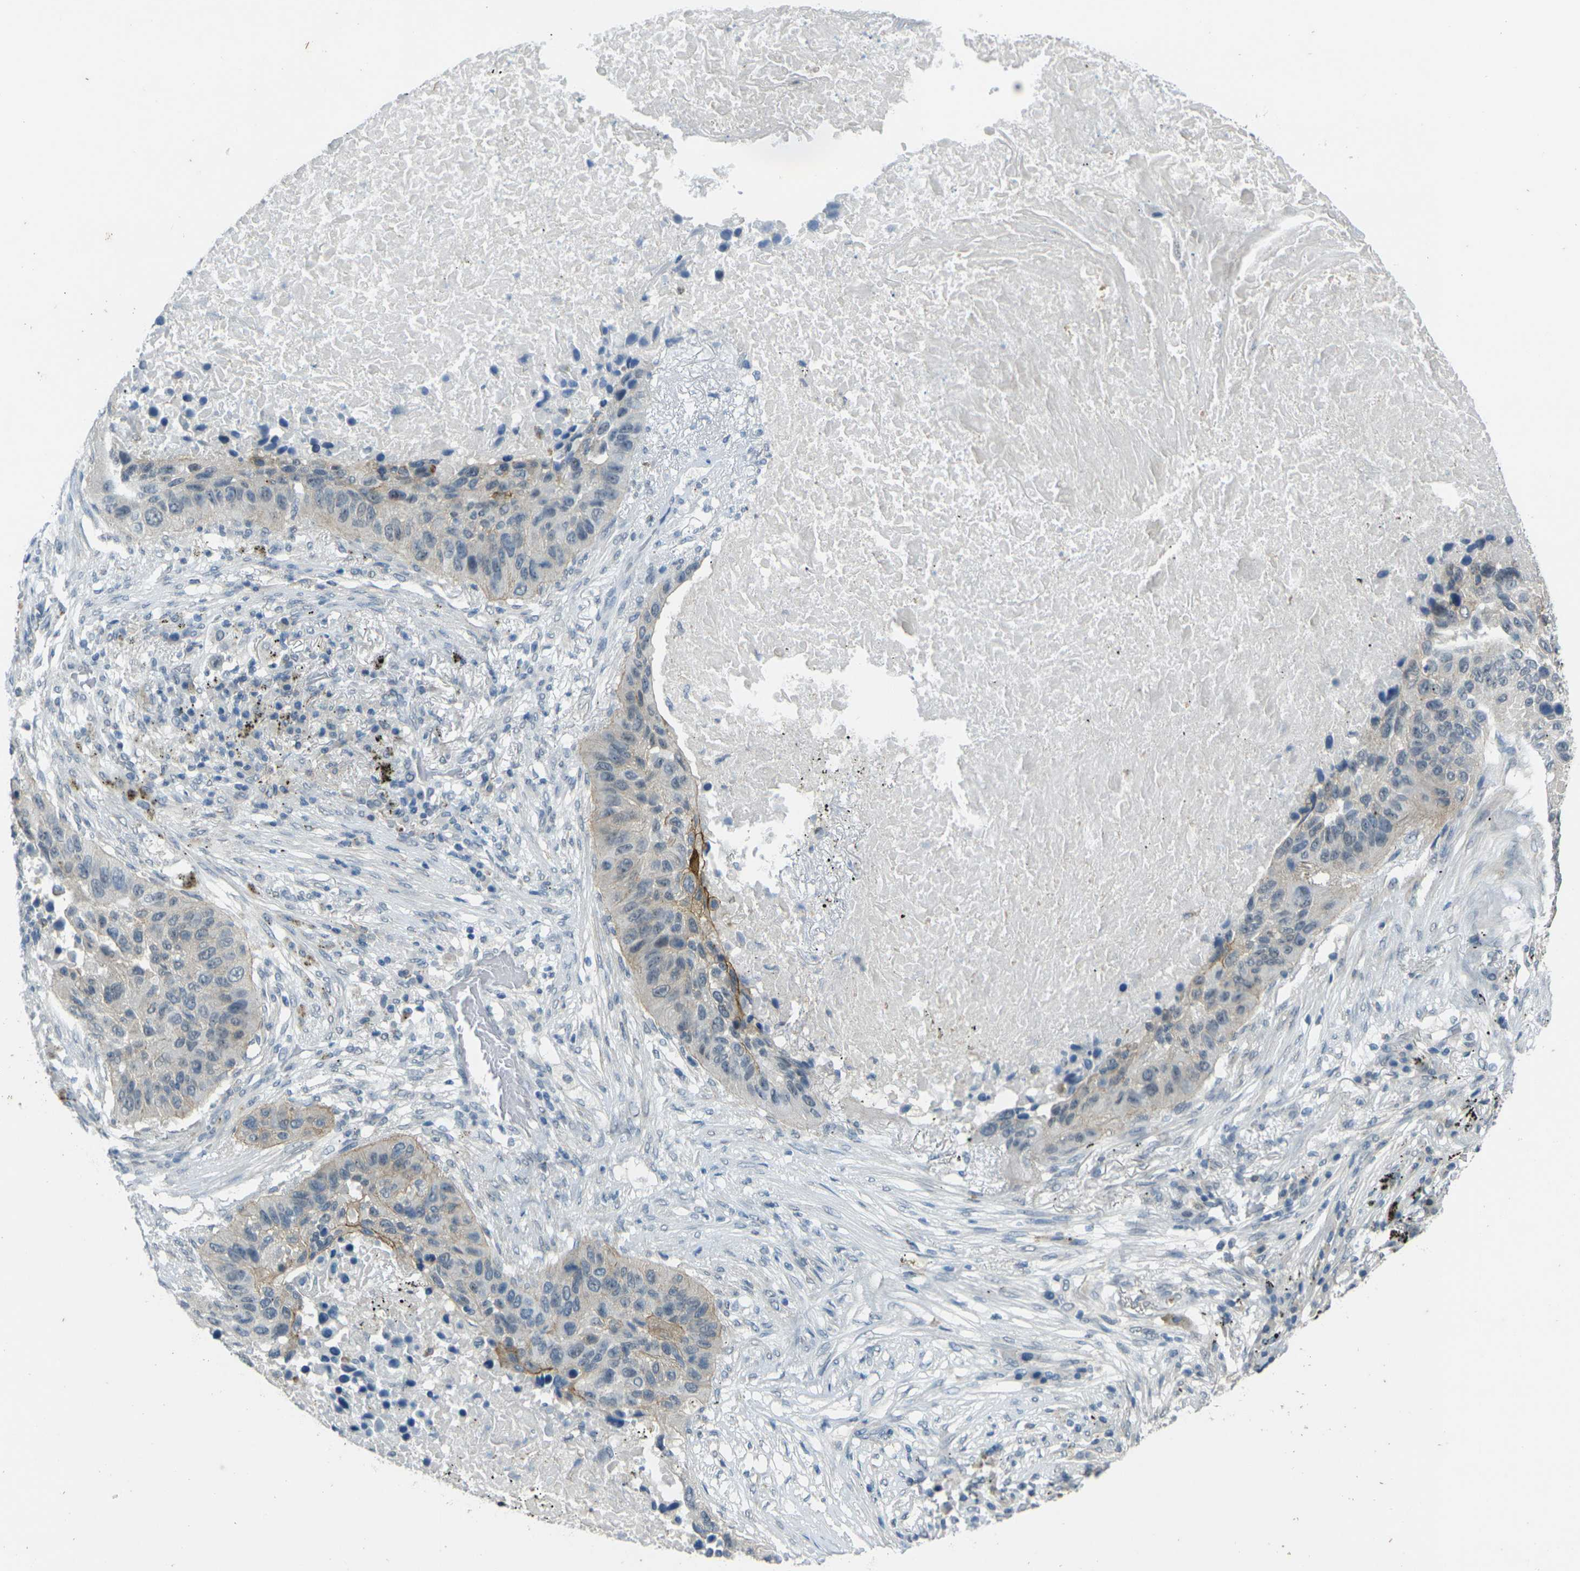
{"staining": {"intensity": "weak", "quantity": ">75%", "location": "cytoplasmic/membranous"}, "tissue": "lung cancer", "cell_type": "Tumor cells", "image_type": "cancer", "snomed": [{"axis": "morphology", "description": "Squamous cell carcinoma, NOS"}, {"axis": "topography", "description": "Lung"}], "caption": "Weak cytoplasmic/membranous positivity for a protein is identified in about >75% of tumor cells of lung cancer (squamous cell carcinoma) using IHC.", "gene": "SPTBN2", "patient": {"sex": "male", "age": 57}}